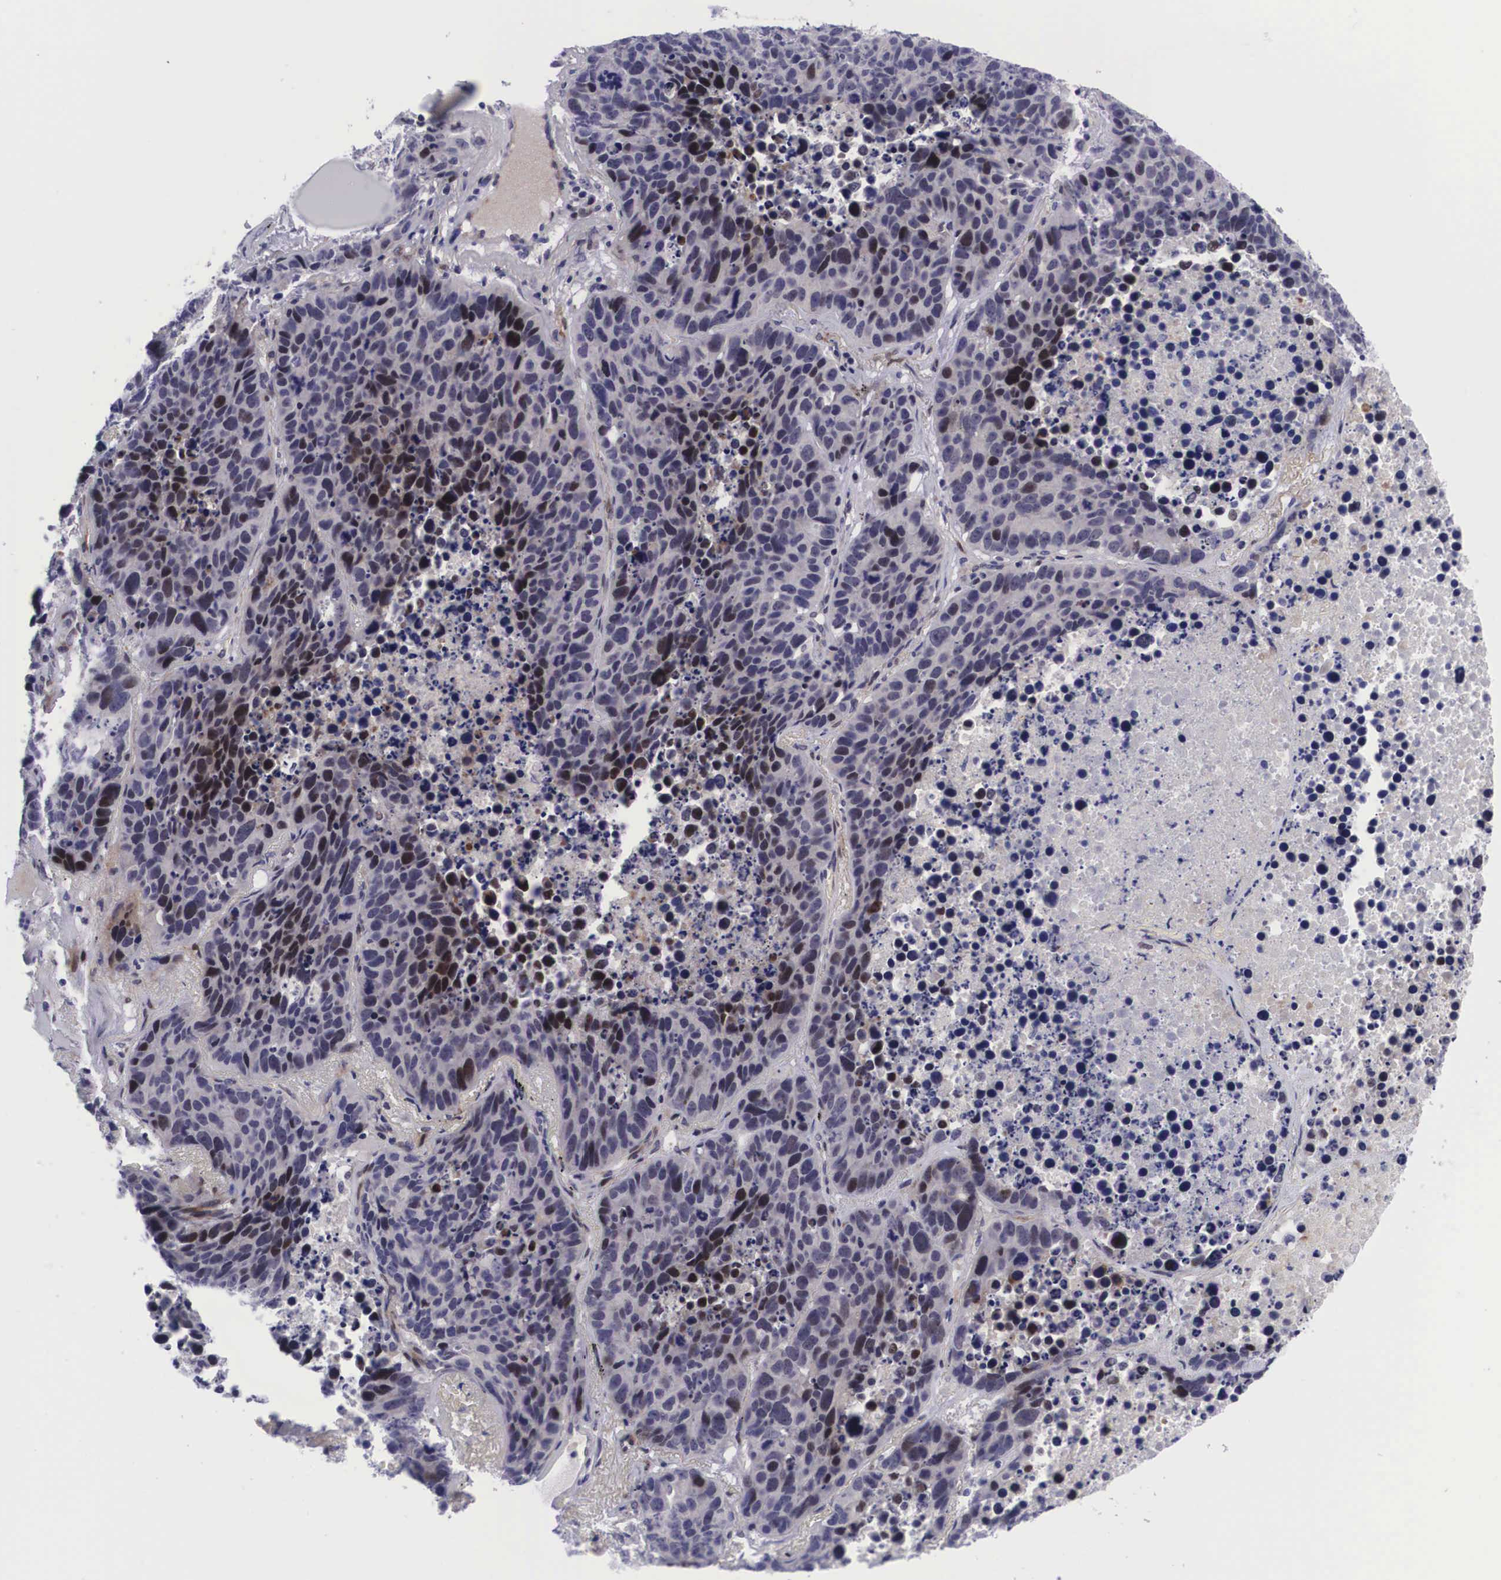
{"staining": {"intensity": "strong", "quantity": "<25%", "location": "nuclear"}, "tissue": "lung cancer", "cell_type": "Tumor cells", "image_type": "cancer", "snomed": [{"axis": "morphology", "description": "Carcinoid, malignant, NOS"}, {"axis": "topography", "description": "Lung"}], "caption": "Human lung cancer stained for a protein (brown) shows strong nuclear positive expression in approximately <25% of tumor cells.", "gene": "EMID1", "patient": {"sex": "male", "age": 60}}